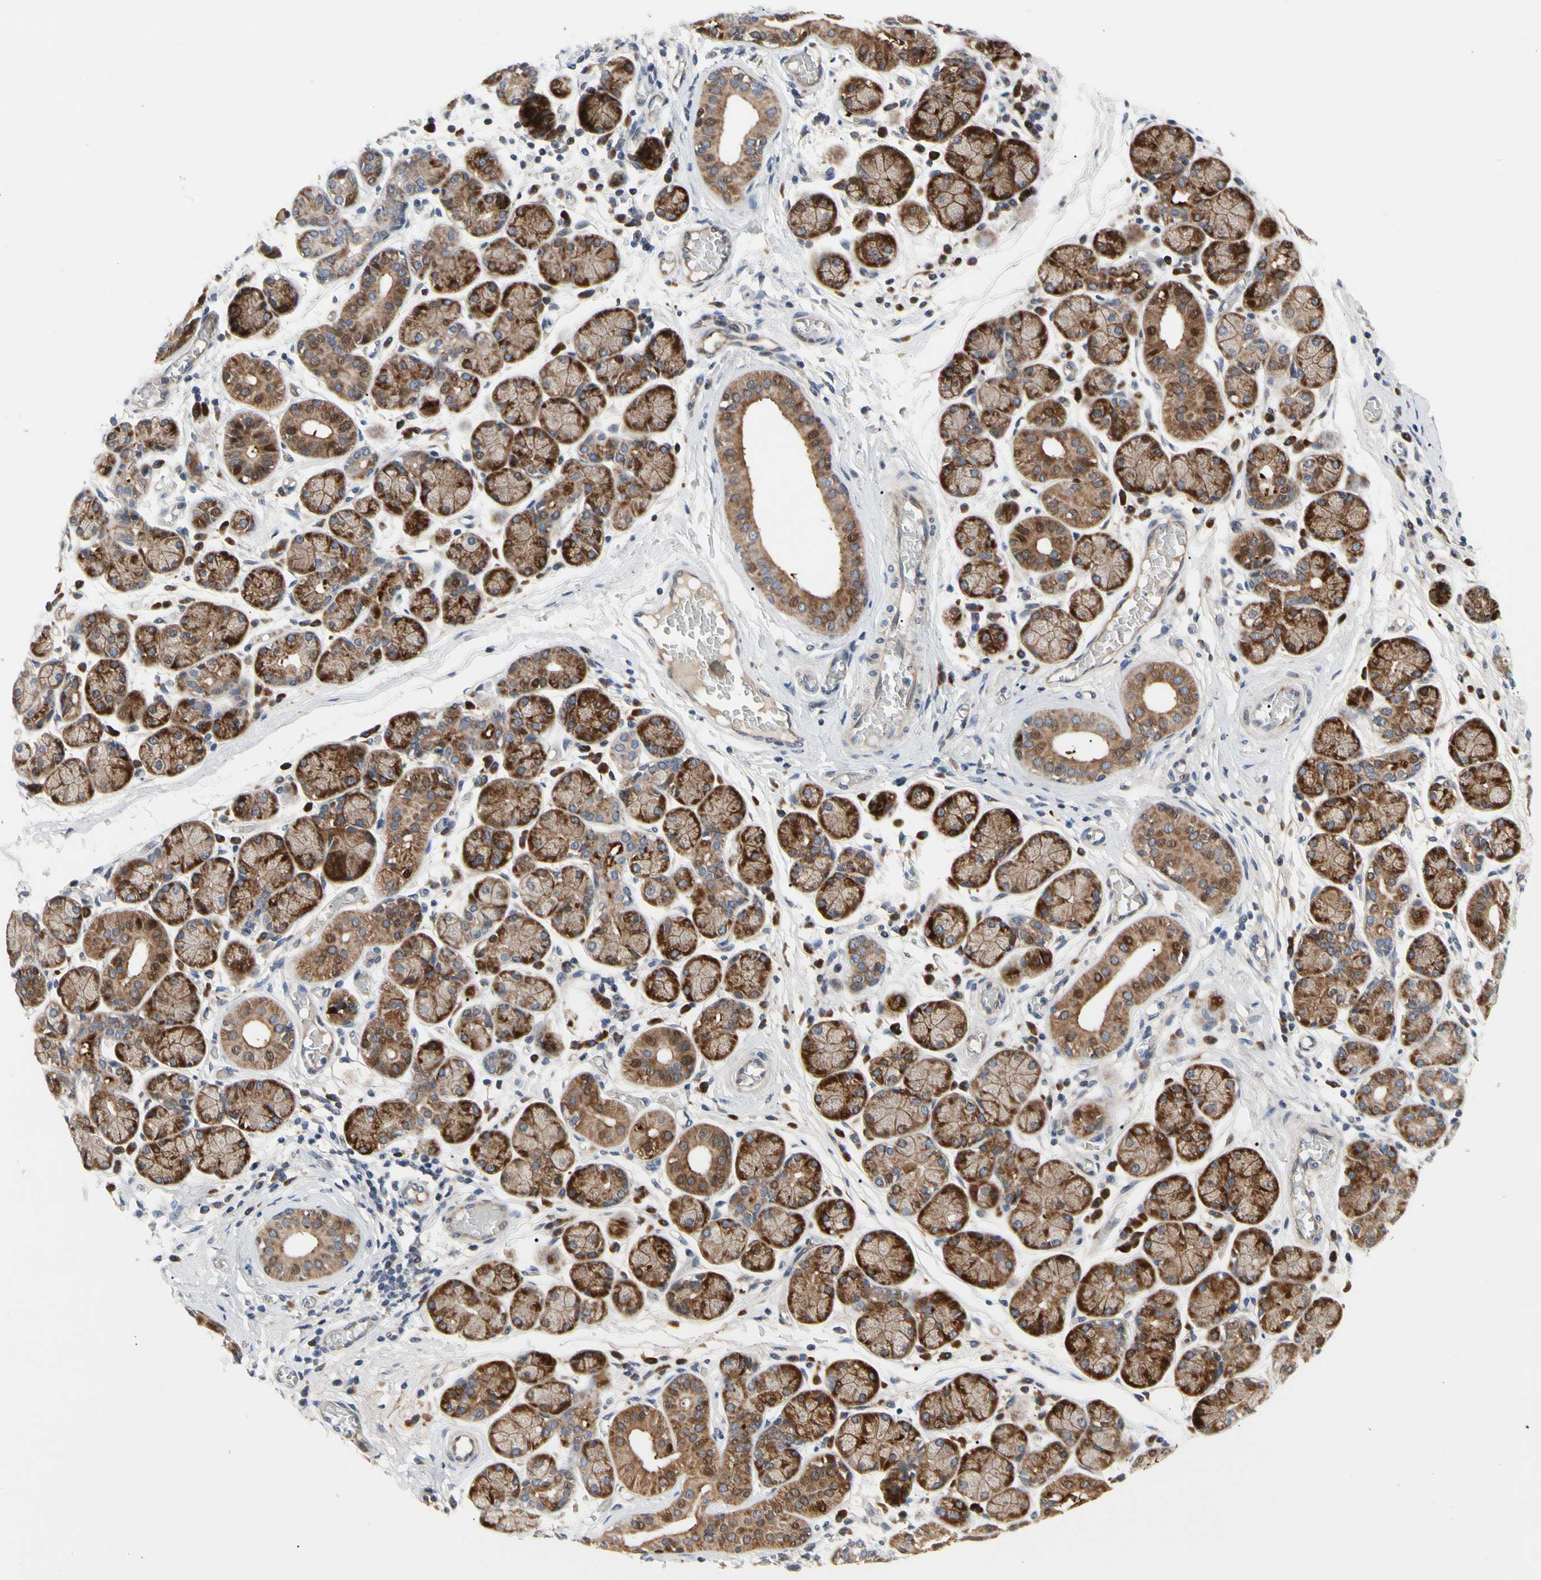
{"staining": {"intensity": "moderate", "quantity": ">75%", "location": "cytoplasmic/membranous"}, "tissue": "salivary gland", "cell_type": "Glandular cells", "image_type": "normal", "snomed": [{"axis": "morphology", "description": "Normal tissue, NOS"}, {"axis": "topography", "description": "Salivary gland"}], "caption": "Immunohistochemical staining of unremarkable salivary gland displays moderate cytoplasmic/membranous protein positivity in about >75% of glandular cells. (DAB IHC, brown staining for protein, blue staining for nuclei).", "gene": "HMGCR", "patient": {"sex": "female", "age": 24}}